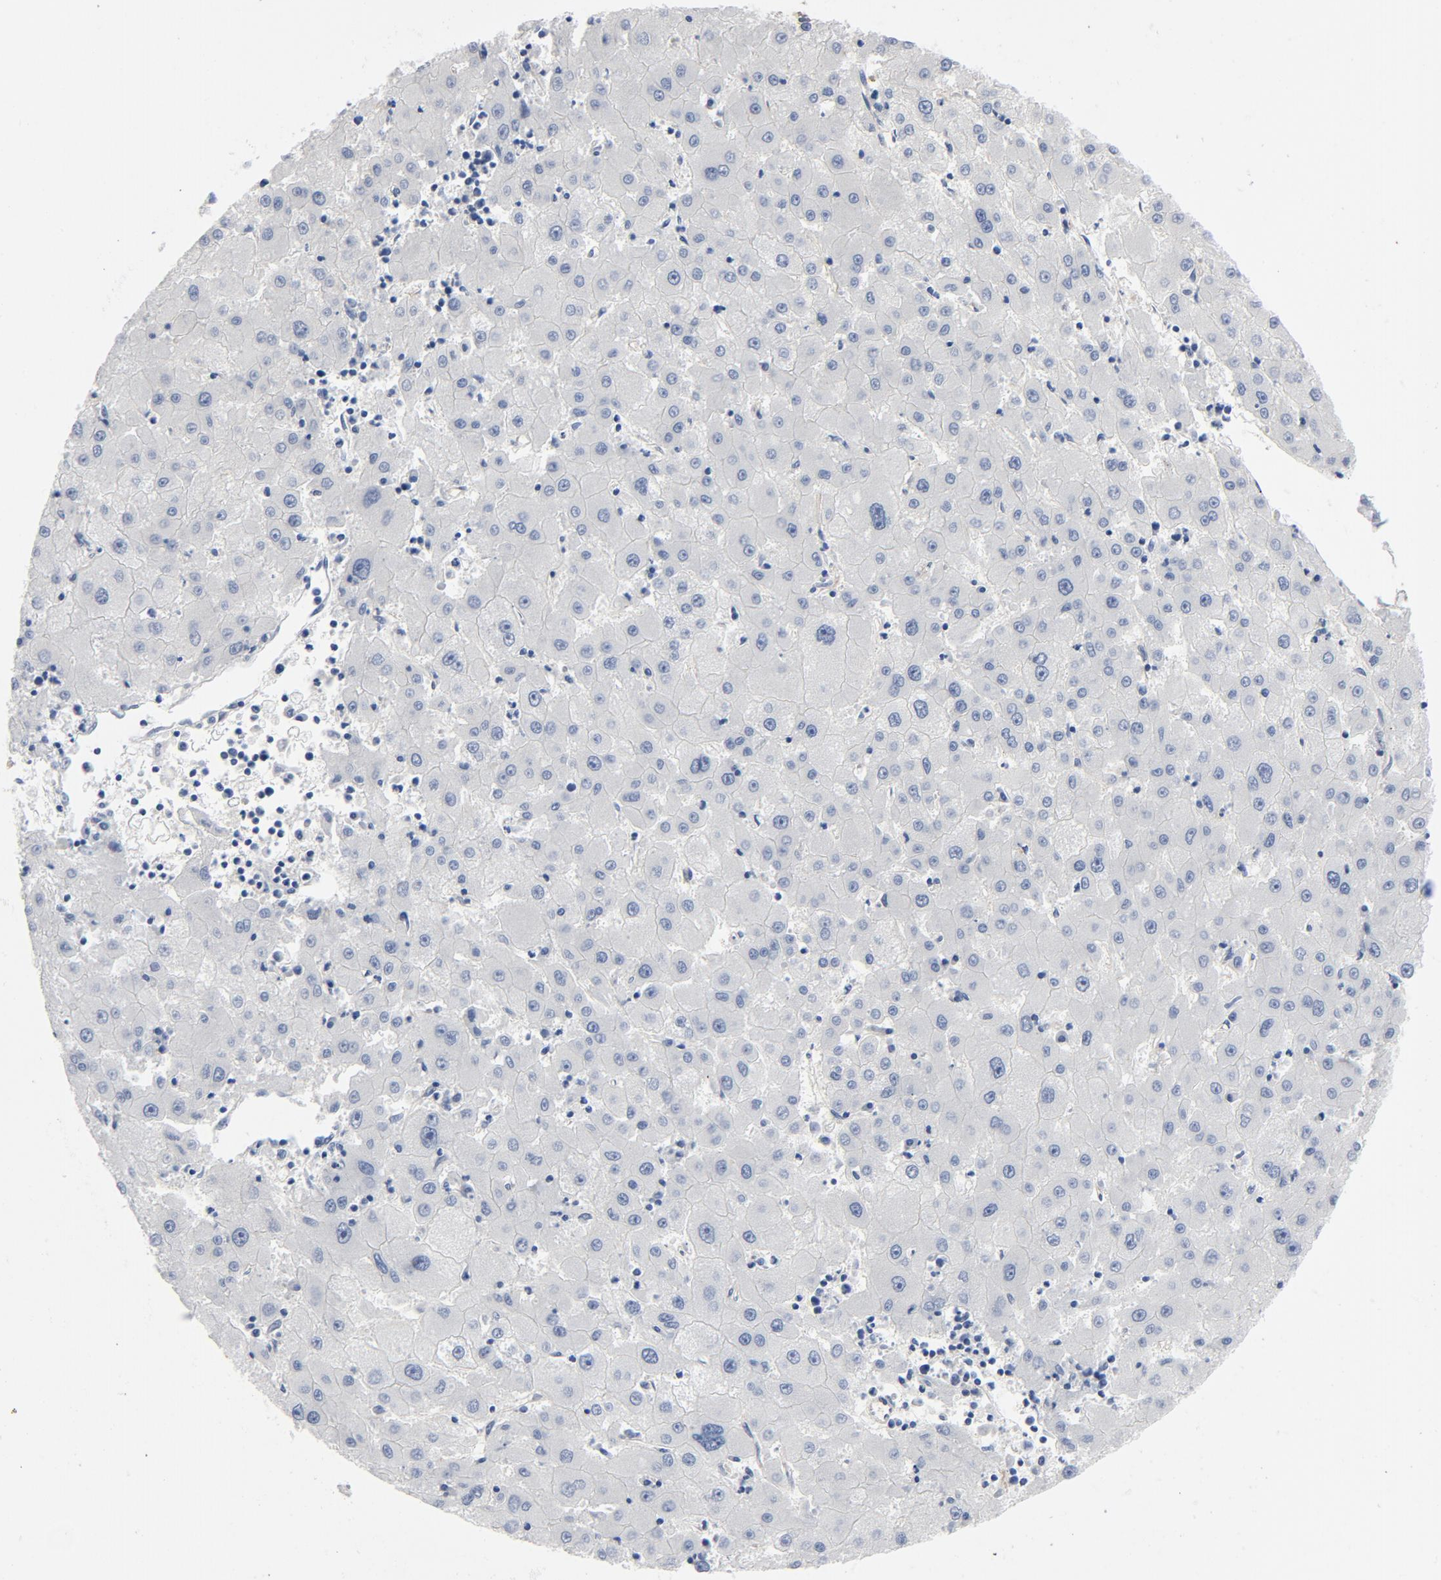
{"staining": {"intensity": "moderate", "quantity": "<25%", "location": "cytoplasmic/membranous"}, "tissue": "liver cancer", "cell_type": "Tumor cells", "image_type": "cancer", "snomed": [{"axis": "morphology", "description": "Carcinoma, Hepatocellular, NOS"}, {"axis": "topography", "description": "Liver"}], "caption": "A high-resolution image shows IHC staining of liver hepatocellular carcinoma, which exhibits moderate cytoplasmic/membranous positivity in about <25% of tumor cells.", "gene": "DYNLT3", "patient": {"sex": "male", "age": 72}}